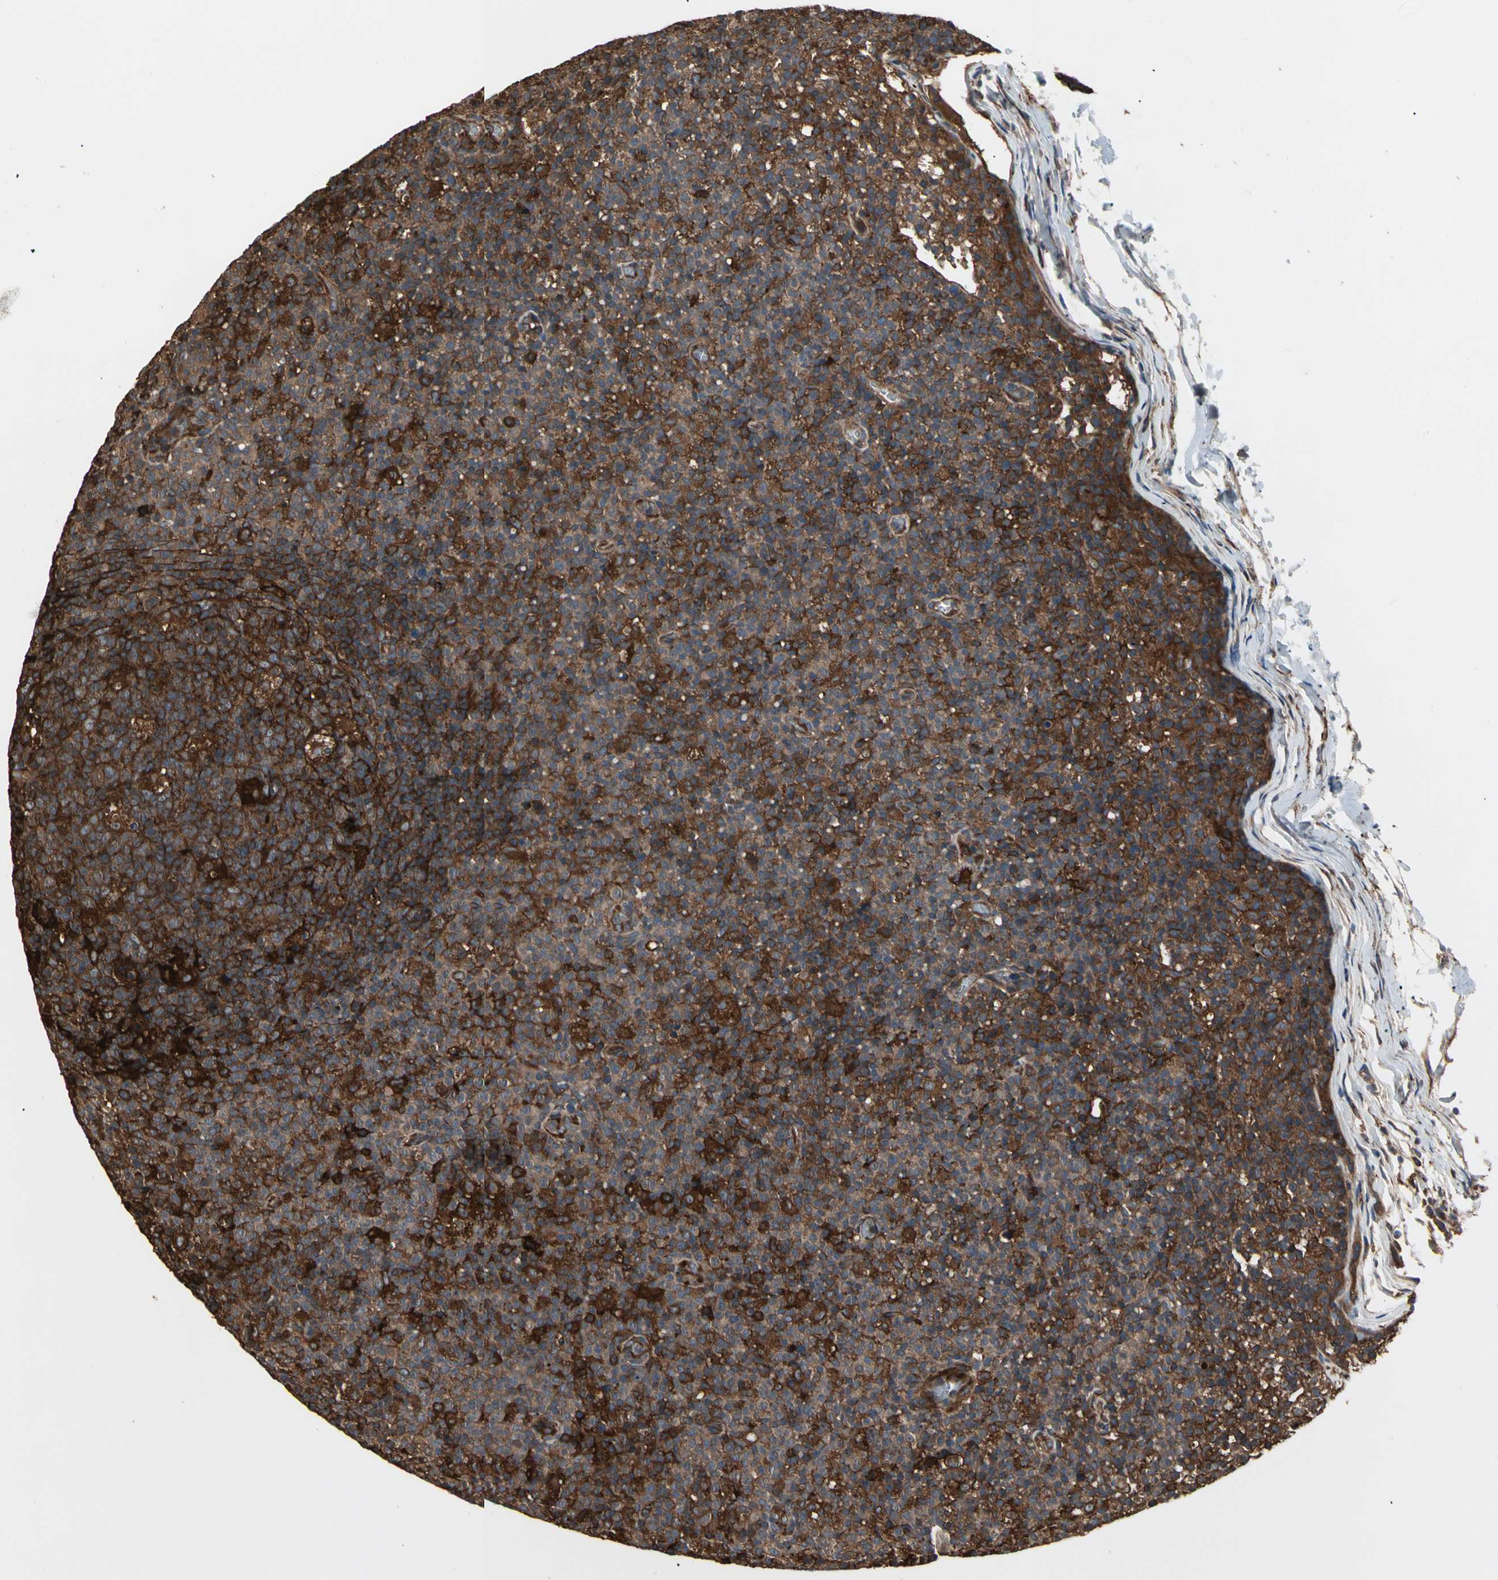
{"staining": {"intensity": "strong", "quantity": ">75%", "location": "cytoplasmic/membranous"}, "tissue": "lymph node", "cell_type": "Germinal center cells", "image_type": "normal", "snomed": [{"axis": "morphology", "description": "Normal tissue, NOS"}, {"axis": "morphology", "description": "Inflammation, NOS"}, {"axis": "topography", "description": "Lymph node"}], "caption": "High-power microscopy captured an IHC micrograph of benign lymph node, revealing strong cytoplasmic/membranous staining in approximately >75% of germinal center cells. (DAB (3,3'-diaminobenzidine) IHC with brightfield microscopy, high magnification).", "gene": "AGBL2", "patient": {"sex": "male", "age": 55}}